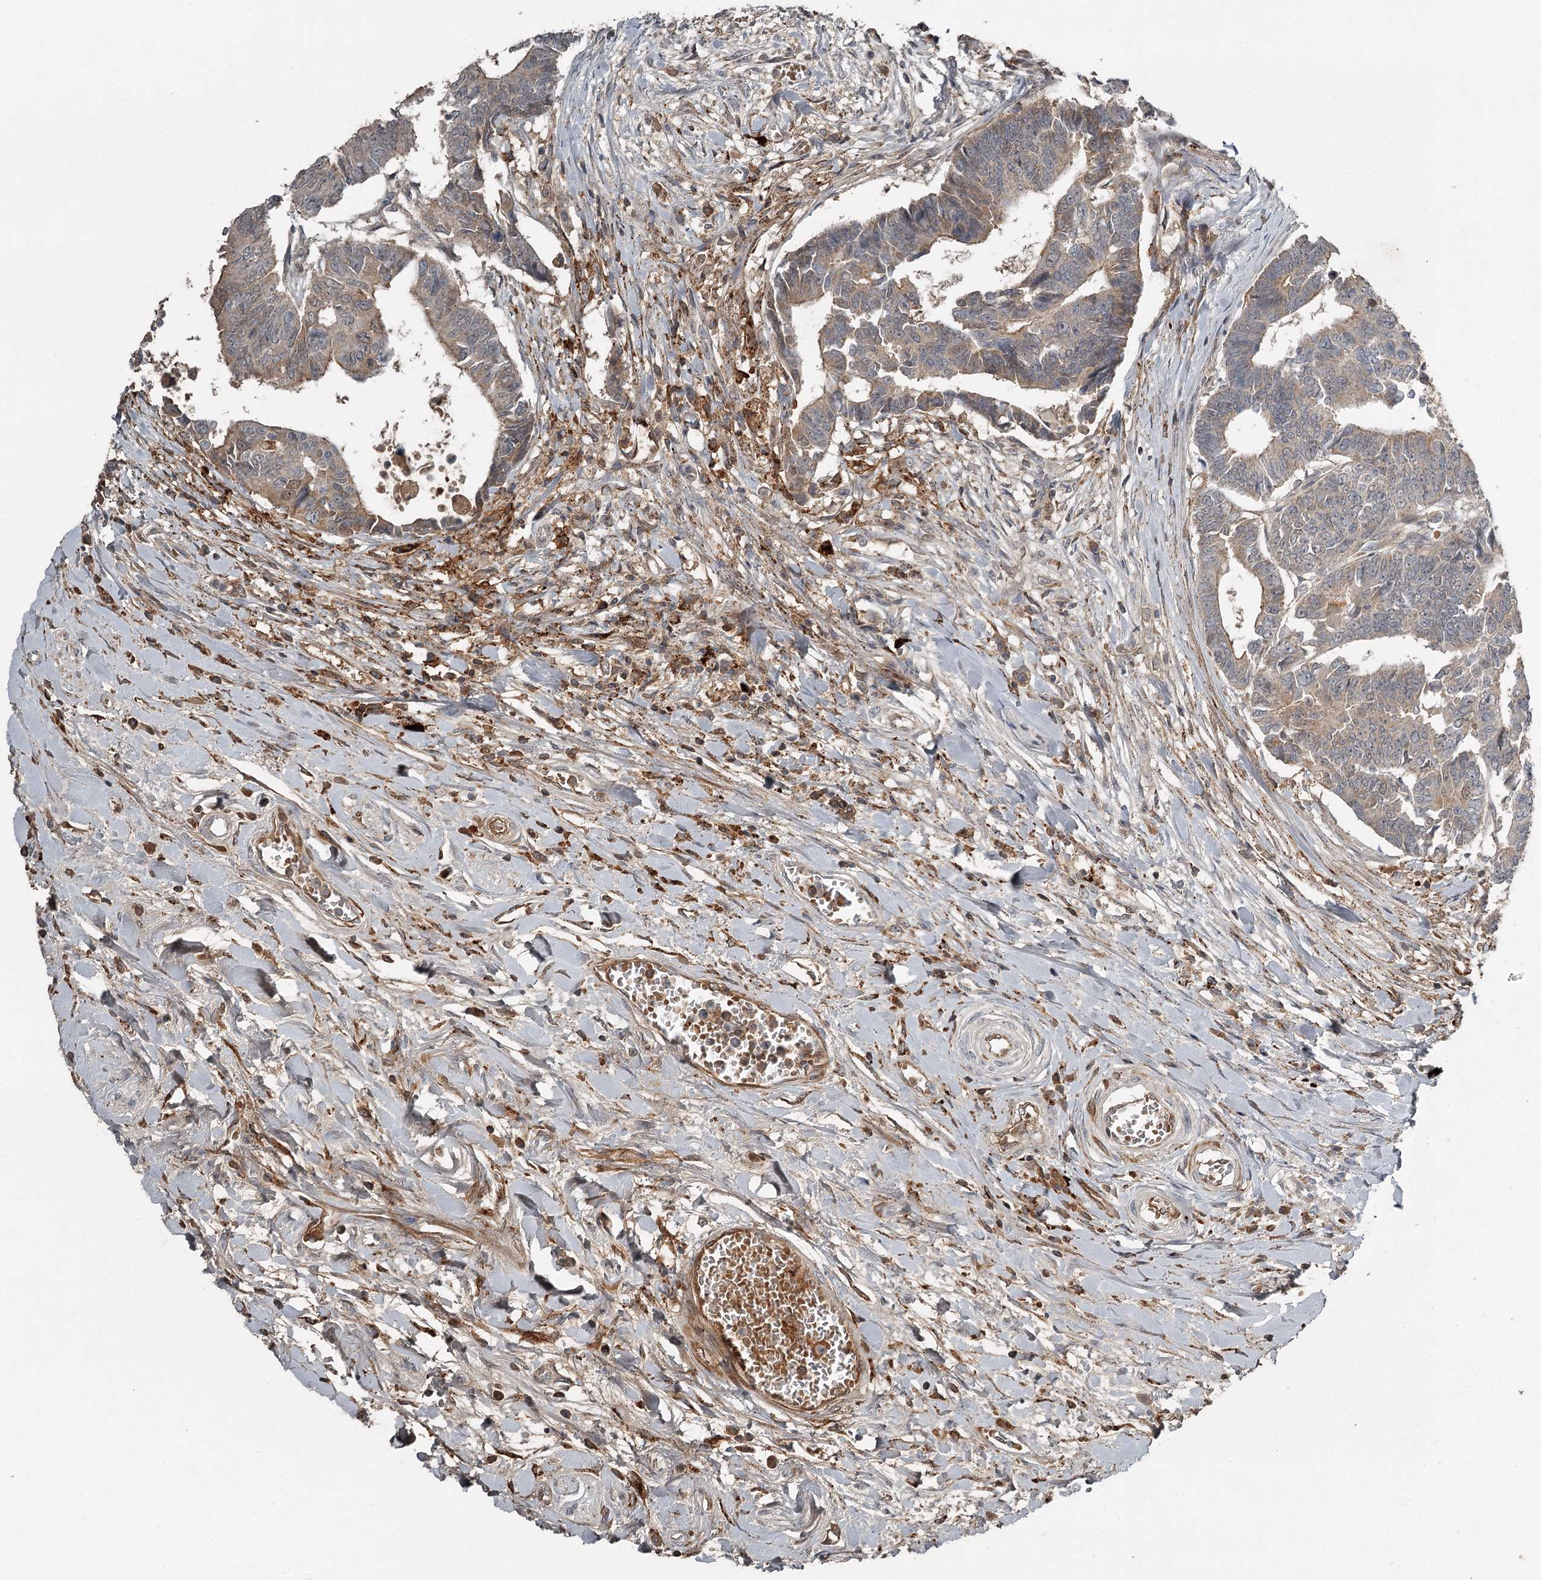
{"staining": {"intensity": "weak", "quantity": "25%-75%", "location": "cytoplasmic/membranous"}, "tissue": "colorectal cancer", "cell_type": "Tumor cells", "image_type": "cancer", "snomed": [{"axis": "morphology", "description": "Adenocarcinoma, NOS"}, {"axis": "topography", "description": "Rectum"}], "caption": "Colorectal cancer (adenocarcinoma) was stained to show a protein in brown. There is low levels of weak cytoplasmic/membranous positivity in about 25%-75% of tumor cells.", "gene": "SLC39A8", "patient": {"sex": "female", "age": 65}}